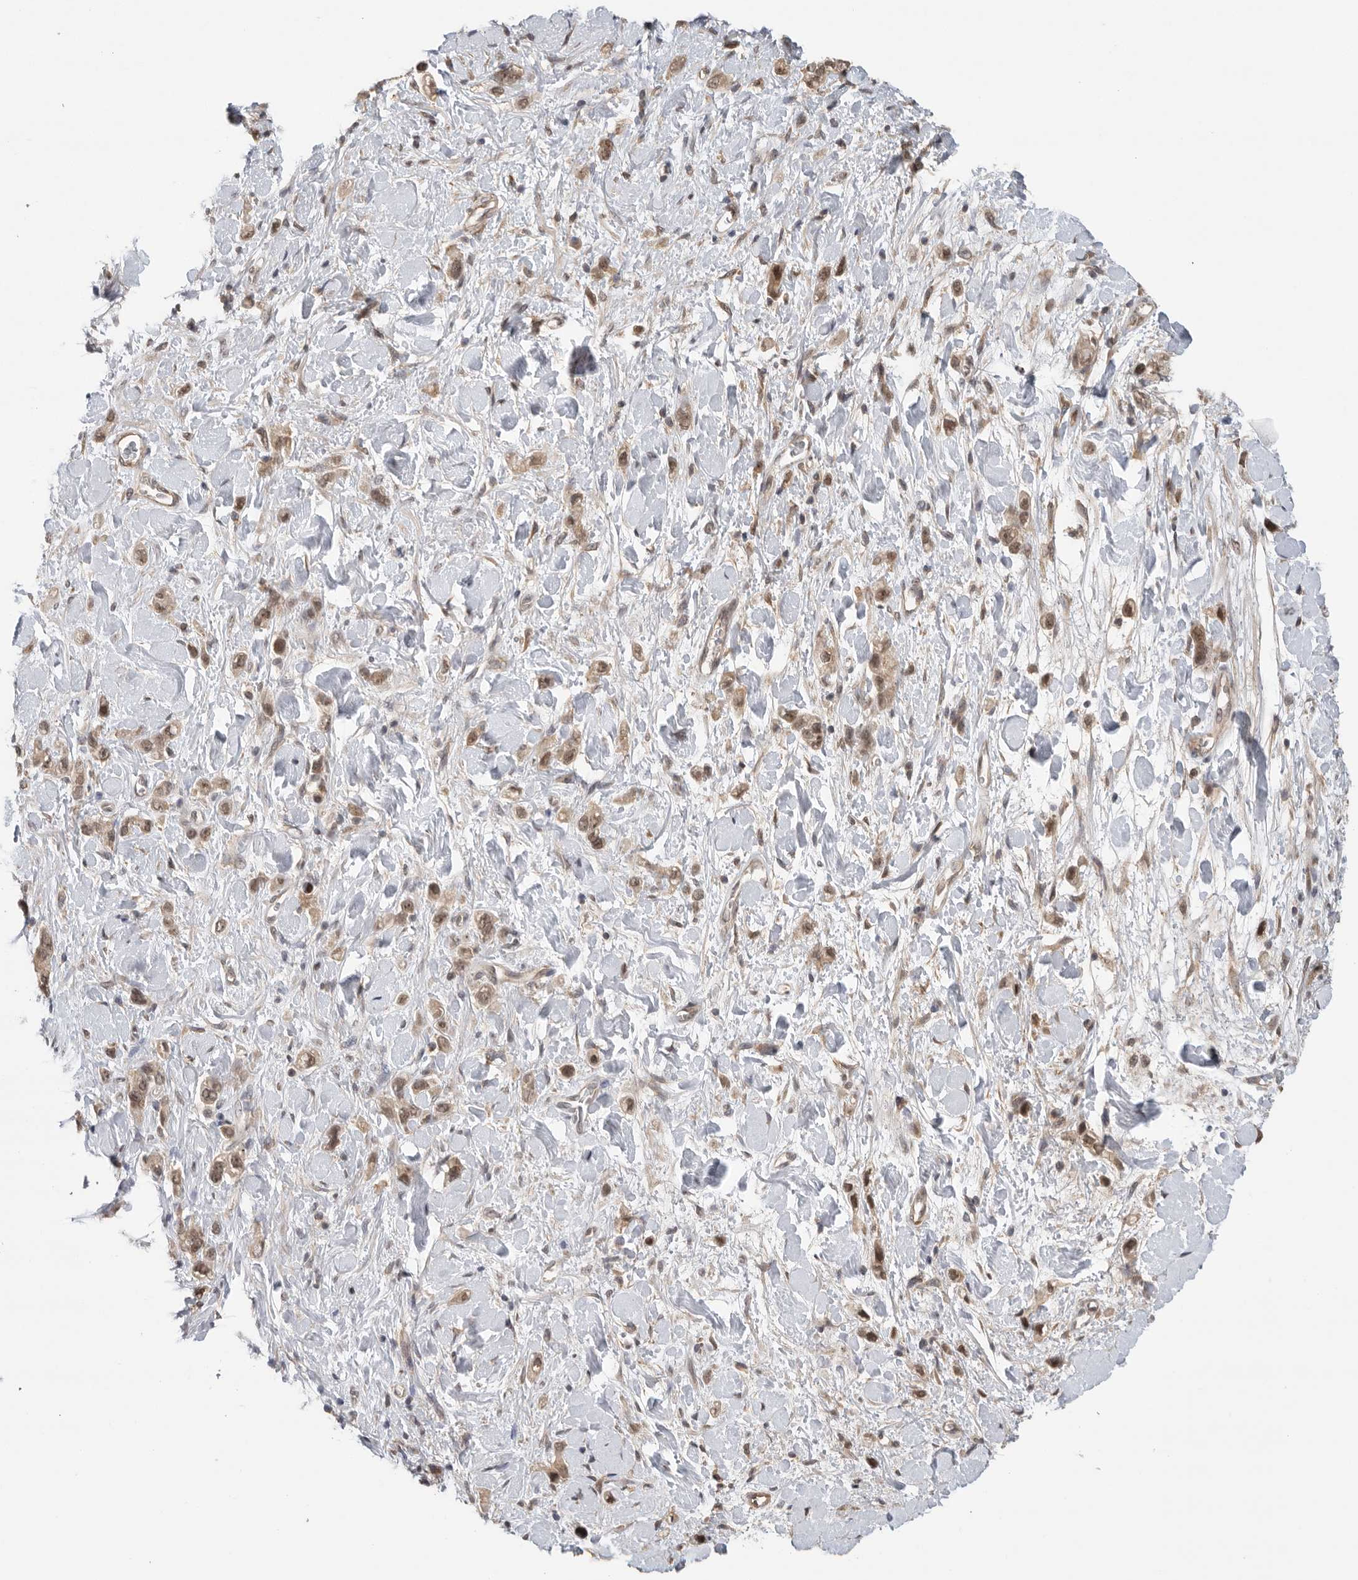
{"staining": {"intensity": "moderate", "quantity": ">75%", "location": "cytoplasmic/membranous,nuclear"}, "tissue": "stomach cancer", "cell_type": "Tumor cells", "image_type": "cancer", "snomed": [{"axis": "morphology", "description": "Adenocarcinoma, NOS"}, {"axis": "topography", "description": "Stomach"}], "caption": "This micrograph reveals stomach adenocarcinoma stained with immunohistochemistry to label a protein in brown. The cytoplasmic/membranous and nuclear of tumor cells show moderate positivity for the protein. Nuclei are counter-stained blue.", "gene": "VPS50", "patient": {"sex": "female", "age": 65}}